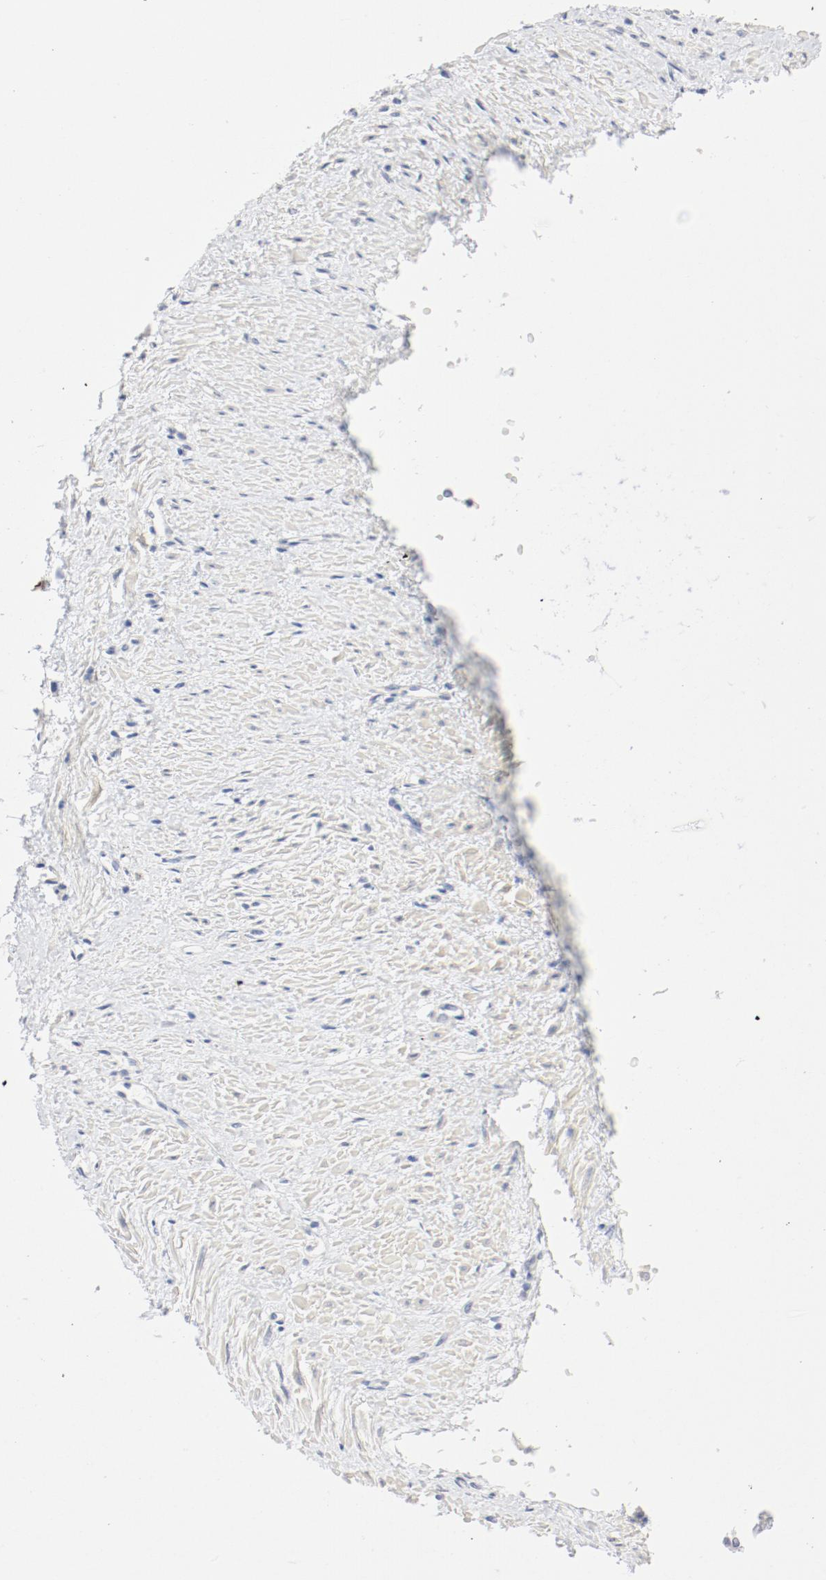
{"staining": {"intensity": "weak", "quantity": "<25%", "location": "cytoplasmic/membranous"}, "tissue": "smooth muscle", "cell_type": "Smooth muscle cells", "image_type": "normal", "snomed": [{"axis": "morphology", "description": "Normal tissue, NOS"}, {"axis": "topography", "description": "Smooth muscle"}, {"axis": "topography", "description": "Uterus"}], "caption": "Smooth muscle cells are negative for brown protein staining in benign smooth muscle. (Brightfield microscopy of DAB IHC at high magnification).", "gene": "PGM1", "patient": {"sex": "female", "age": 39}}